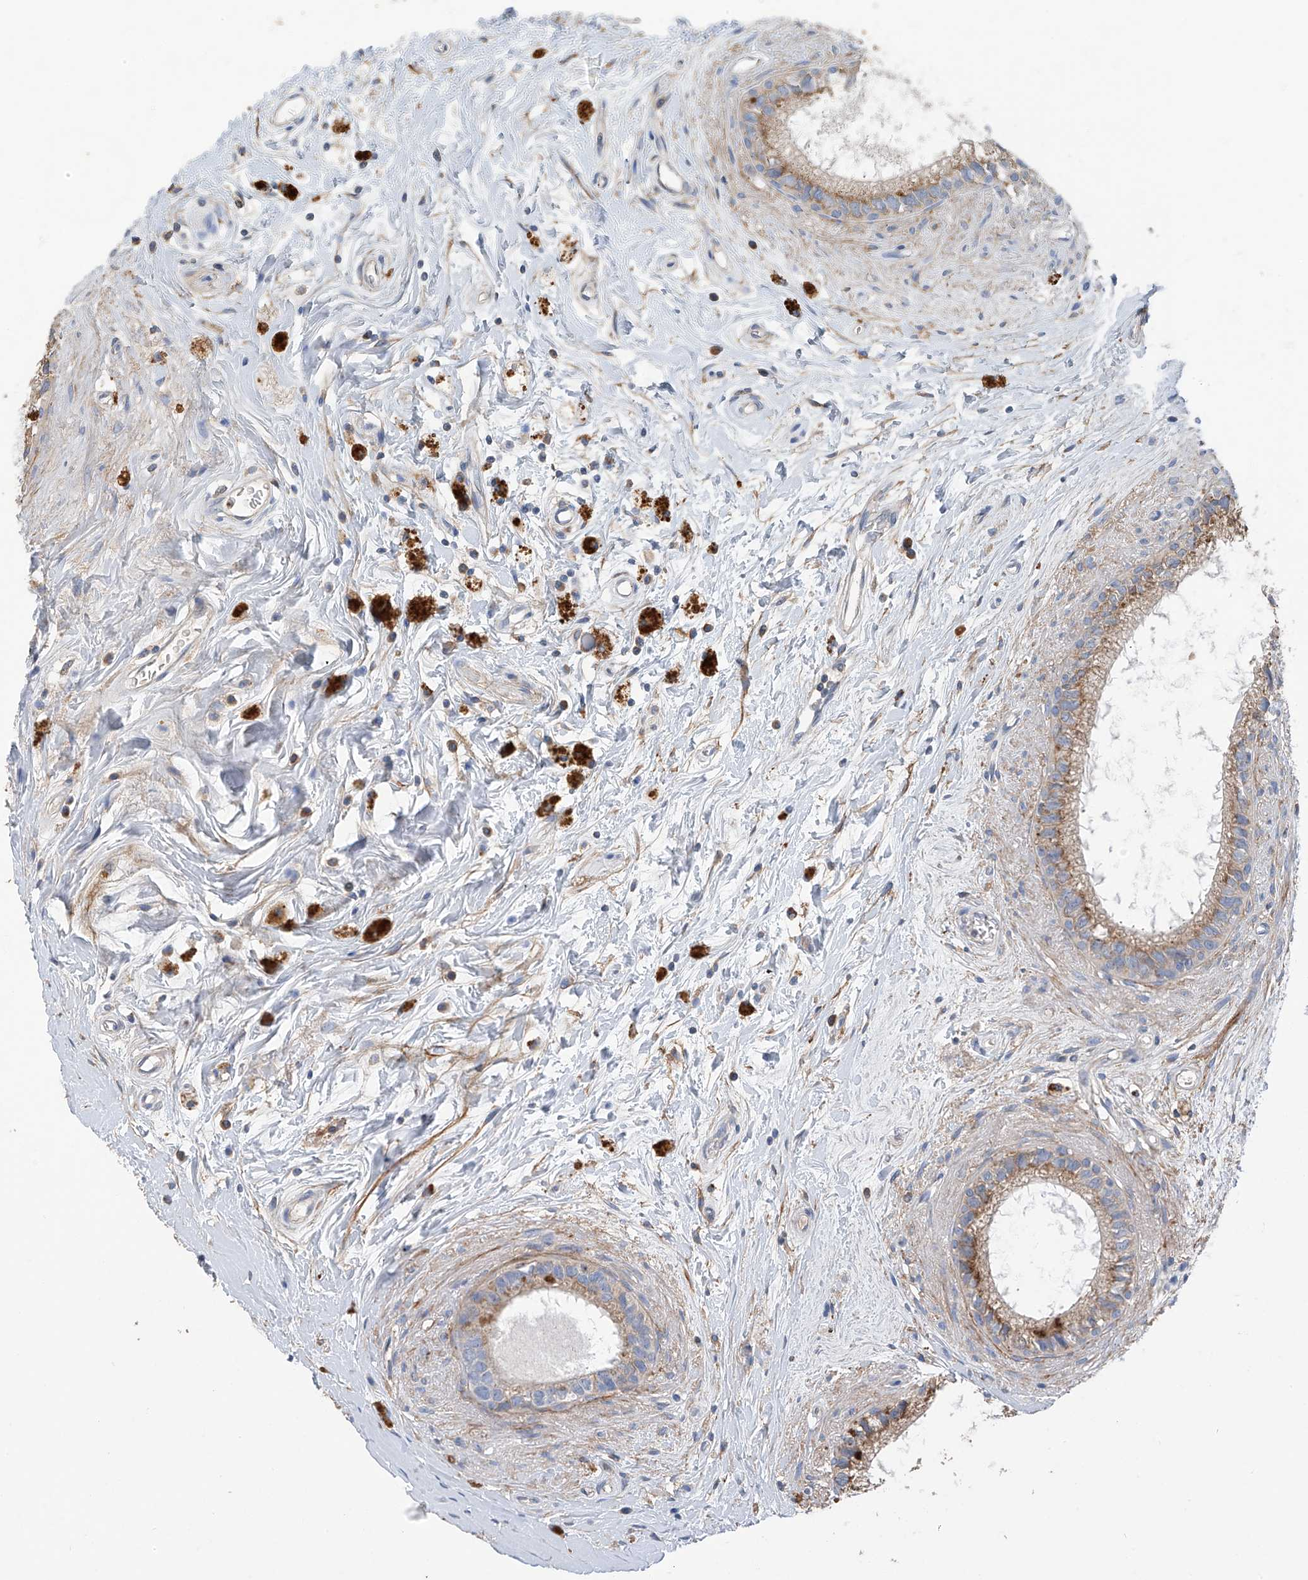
{"staining": {"intensity": "moderate", "quantity": ">75%", "location": "cytoplasmic/membranous"}, "tissue": "epididymis", "cell_type": "Glandular cells", "image_type": "normal", "snomed": [{"axis": "morphology", "description": "Normal tissue, NOS"}, {"axis": "topography", "description": "Epididymis"}], "caption": "IHC staining of benign epididymis, which displays medium levels of moderate cytoplasmic/membranous staining in about >75% of glandular cells indicating moderate cytoplasmic/membranous protein positivity. The staining was performed using DAB (brown) for protein detection and nuclei were counterstained in hematoxylin (blue).", "gene": "GALNTL6", "patient": {"sex": "male", "age": 80}}